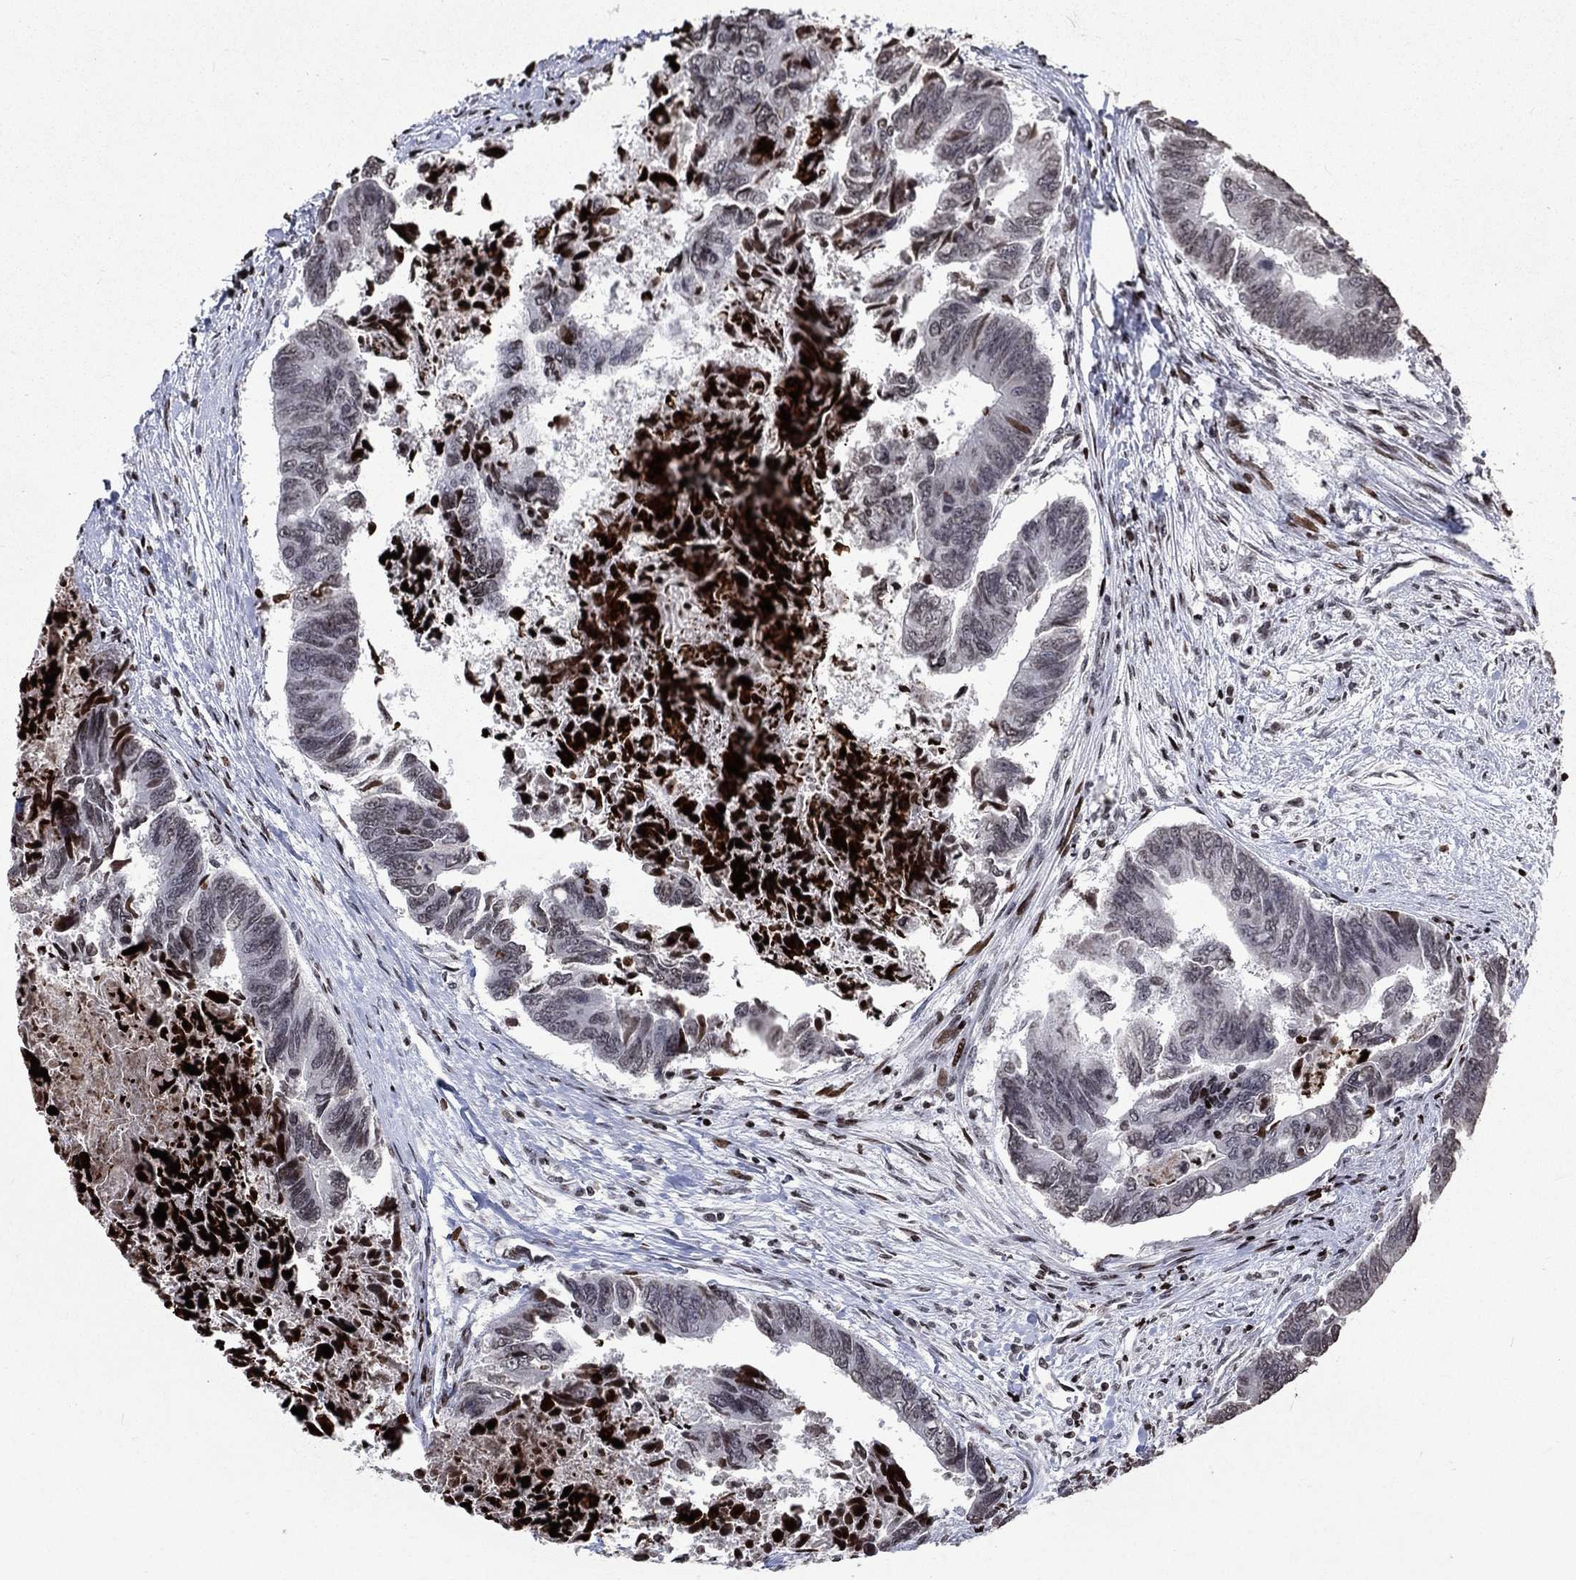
{"staining": {"intensity": "negative", "quantity": "none", "location": "none"}, "tissue": "colorectal cancer", "cell_type": "Tumor cells", "image_type": "cancer", "snomed": [{"axis": "morphology", "description": "Adenocarcinoma, NOS"}, {"axis": "topography", "description": "Colon"}], "caption": "A high-resolution micrograph shows IHC staining of colorectal adenocarcinoma, which demonstrates no significant staining in tumor cells. The staining is performed using DAB brown chromogen with nuclei counter-stained in using hematoxylin.", "gene": "SRSF3", "patient": {"sex": "female", "age": 65}}